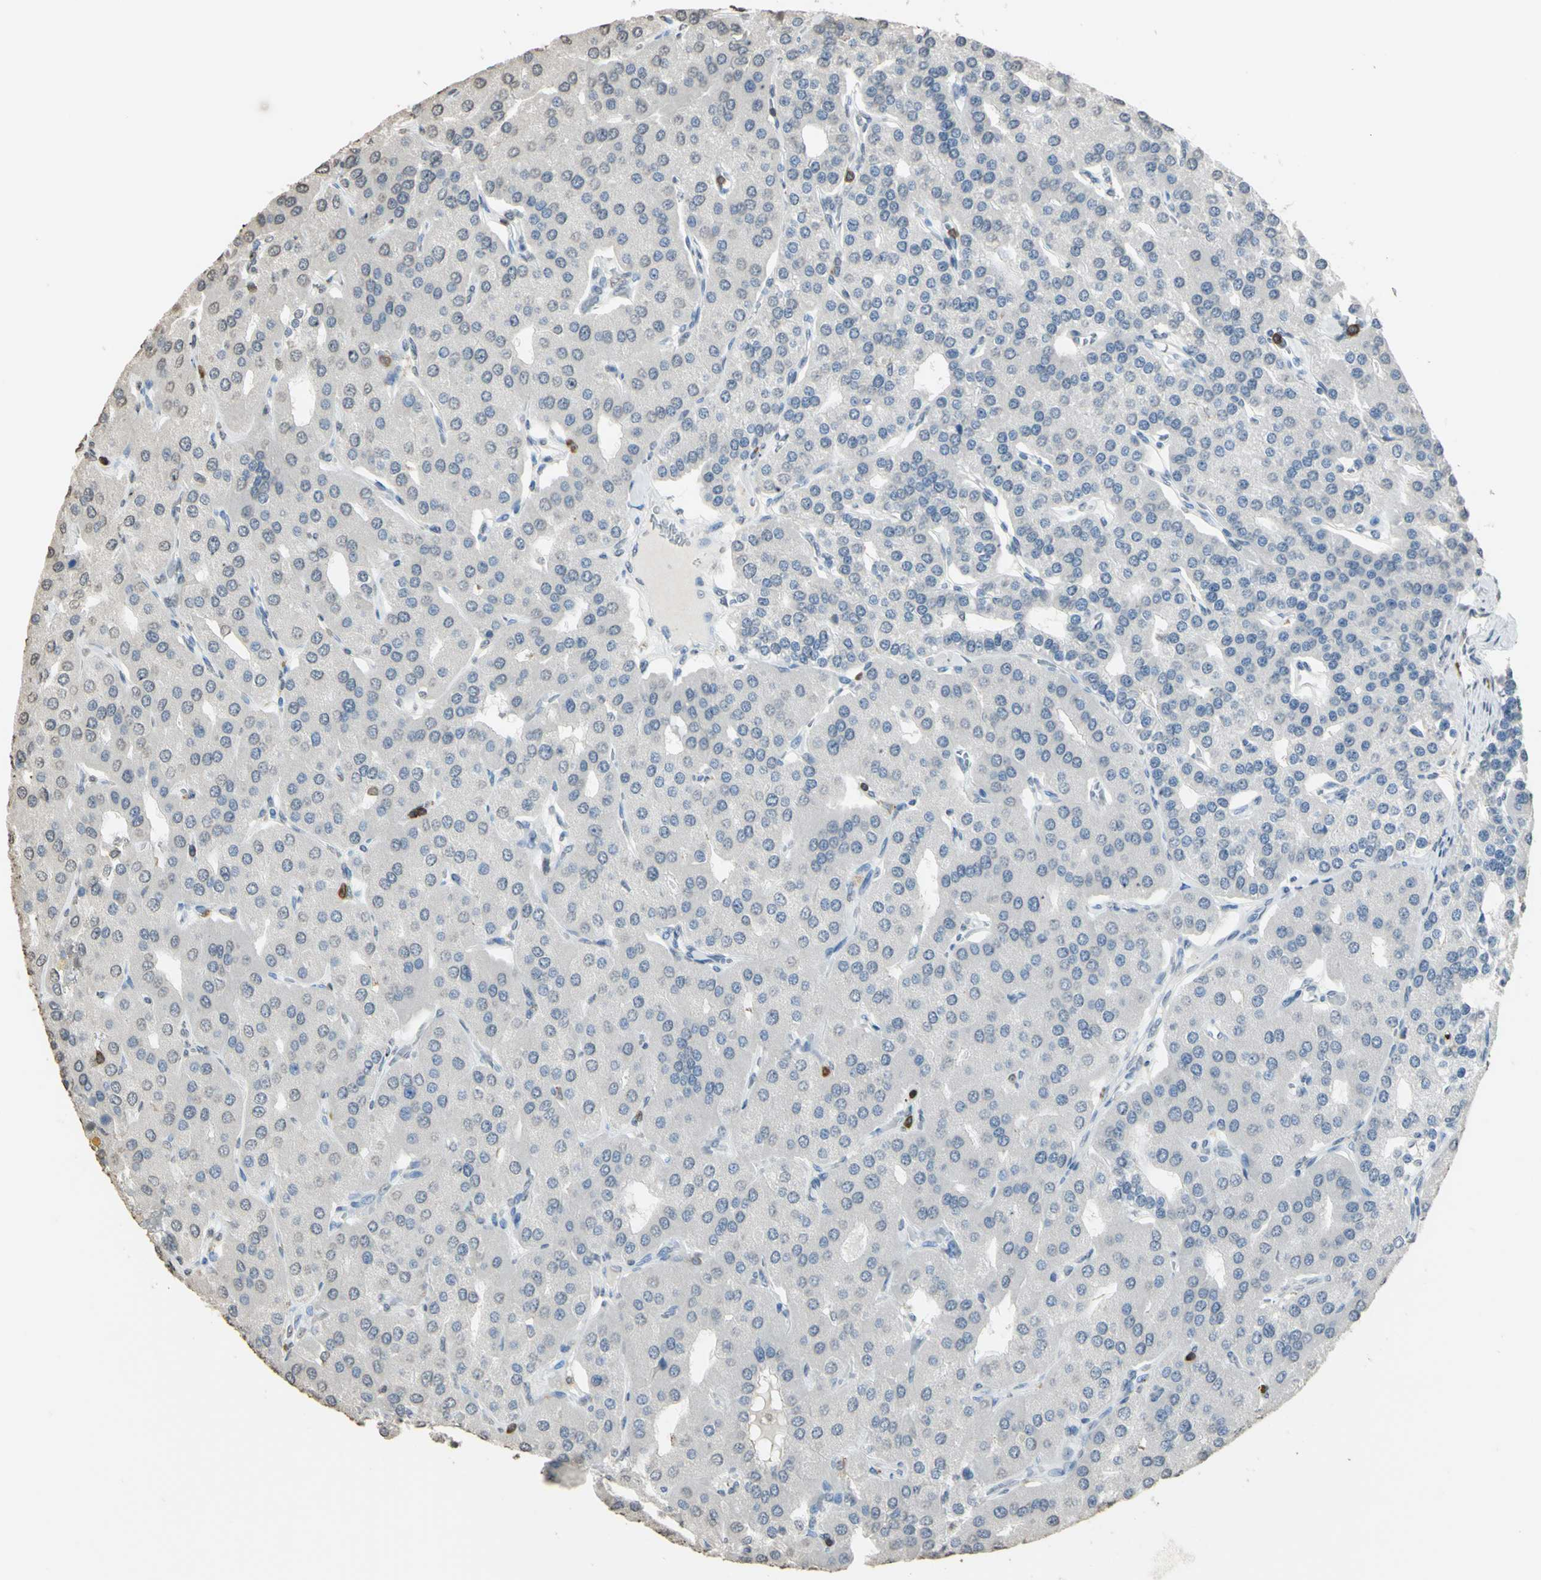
{"staining": {"intensity": "negative", "quantity": "none", "location": "none"}, "tissue": "parathyroid gland", "cell_type": "Glandular cells", "image_type": "normal", "snomed": [{"axis": "morphology", "description": "Normal tissue, NOS"}, {"axis": "morphology", "description": "Adenoma, NOS"}, {"axis": "topography", "description": "Parathyroid gland"}], "caption": "A high-resolution histopathology image shows IHC staining of benign parathyroid gland, which demonstrates no significant positivity in glandular cells. (Stains: DAB (3,3'-diaminobenzidine) IHC with hematoxylin counter stain, Microscopy: brightfield microscopy at high magnification).", "gene": "PSTPIP1", "patient": {"sex": "female", "age": 86}}